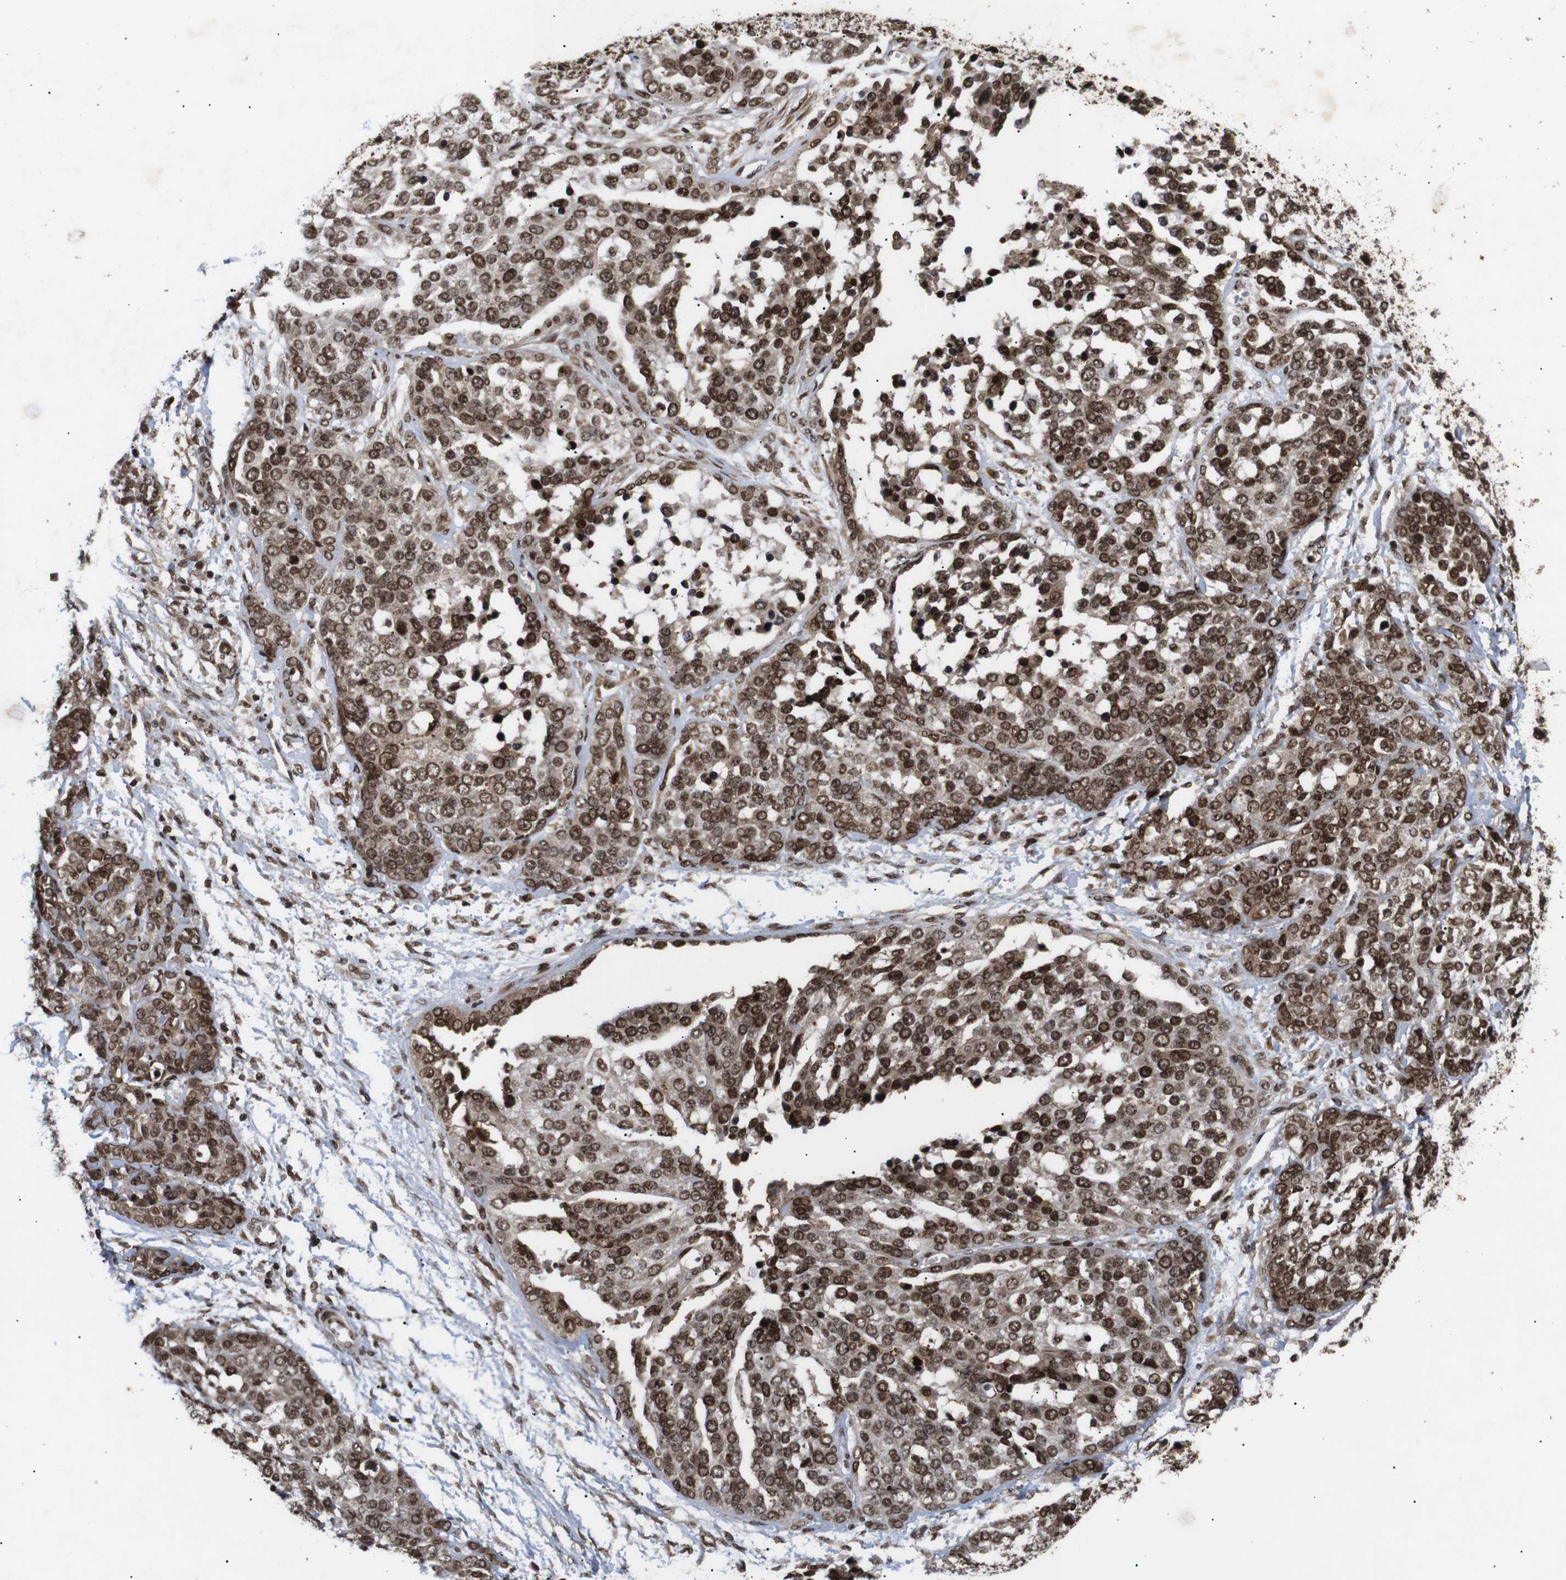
{"staining": {"intensity": "moderate", "quantity": ">75%", "location": "nuclear"}, "tissue": "ovarian cancer", "cell_type": "Tumor cells", "image_type": "cancer", "snomed": [{"axis": "morphology", "description": "Cystadenocarcinoma, serous, NOS"}, {"axis": "topography", "description": "Ovary"}], "caption": "Immunohistochemistry of serous cystadenocarcinoma (ovarian) shows medium levels of moderate nuclear positivity in approximately >75% of tumor cells.", "gene": "KIF23", "patient": {"sex": "female", "age": 44}}